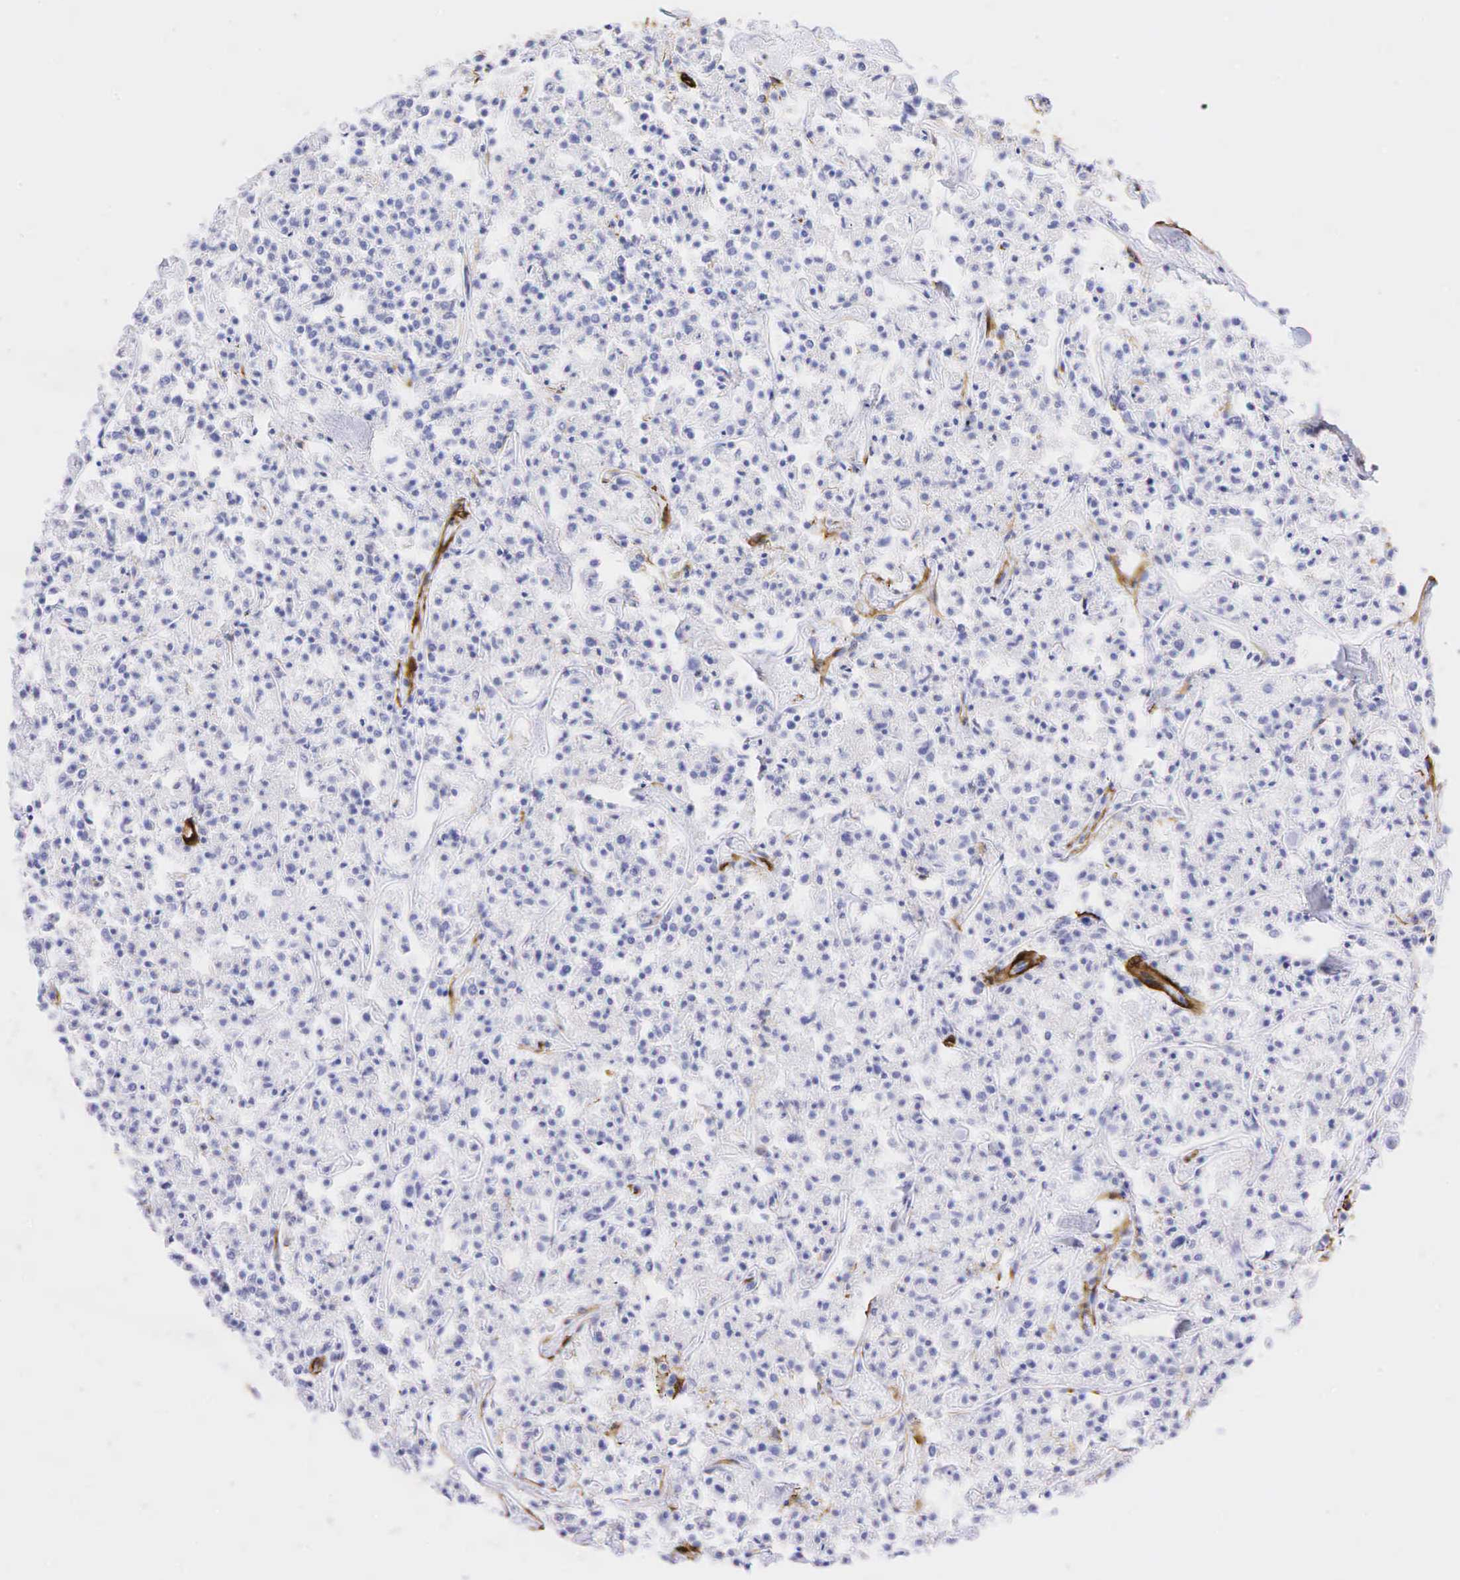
{"staining": {"intensity": "negative", "quantity": "none", "location": "none"}, "tissue": "lymphoma", "cell_type": "Tumor cells", "image_type": "cancer", "snomed": [{"axis": "morphology", "description": "Malignant lymphoma, non-Hodgkin's type, Low grade"}, {"axis": "topography", "description": "Small intestine"}], "caption": "Immunohistochemistry (IHC) micrograph of malignant lymphoma, non-Hodgkin's type (low-grade) stained for a protein (brown), which reveals no staining in tumor cells.", "gene": "ACTA2", "patient": {"sex": "female", "age": 59}}